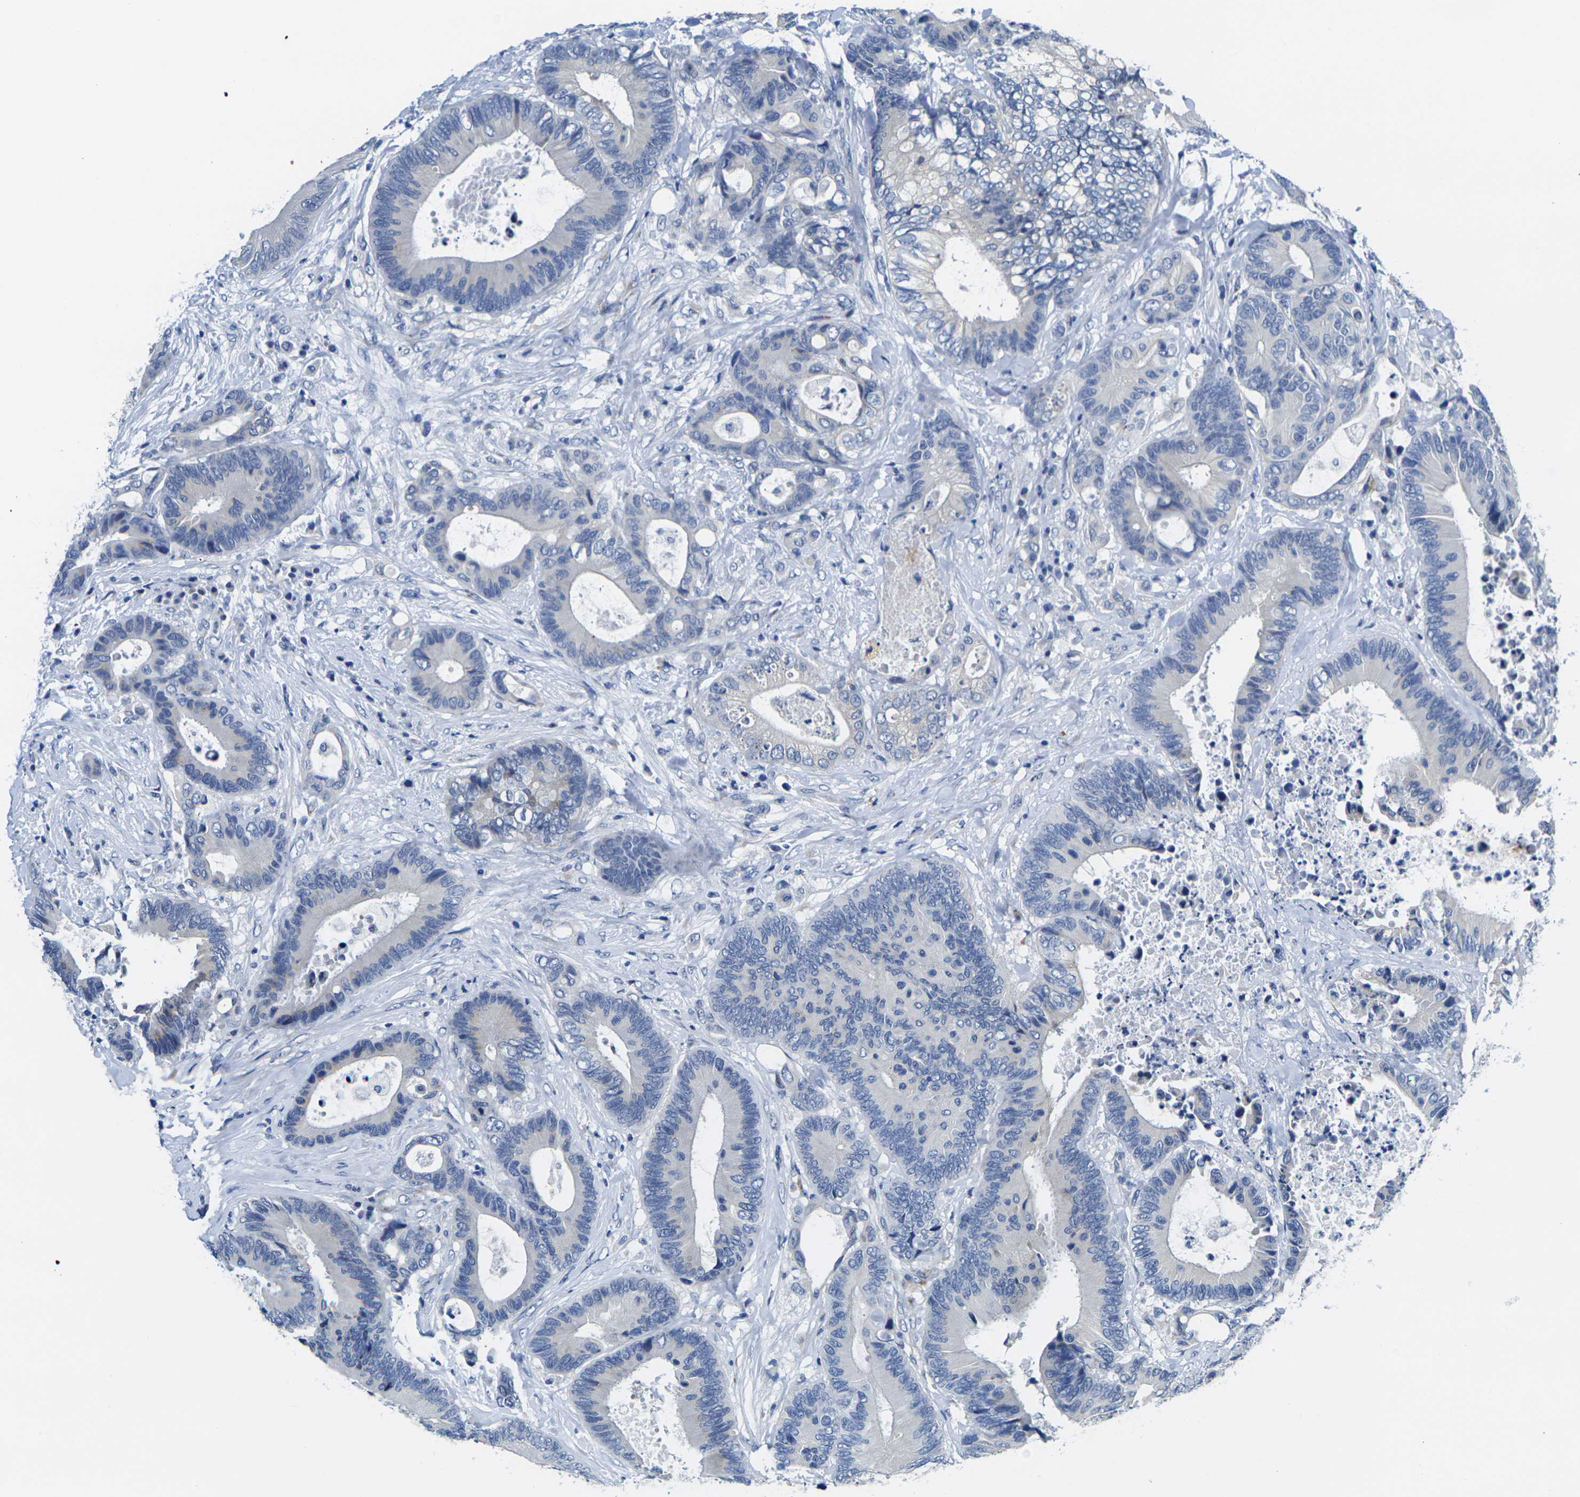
{"staining": {"intensity": "negative", "quantity": "none", "location": "none"}, "tissue": "colorectal cancer", "cell_type": "Tumor cells", "image_type": "cancer", "snomed": [{"axis": "morphology", "description": "Adenocarcinoma, NOS"}, {"axis": "topography", "description": "Rectum"}], "caption": "Immunohistochemistry (IHC) photomicrograph of colorectal adenocarcinoma stained for a protein (brown), which demonstrates no expression in tumor cells. Brightfield microscopy of IHC stained with DAB (3,3'-diaminobenzidine) (brown) and hematoxylin (blue), captured at high magnification.", "gene": "CRK", "patient": {"sex": "male", "age": 55}}